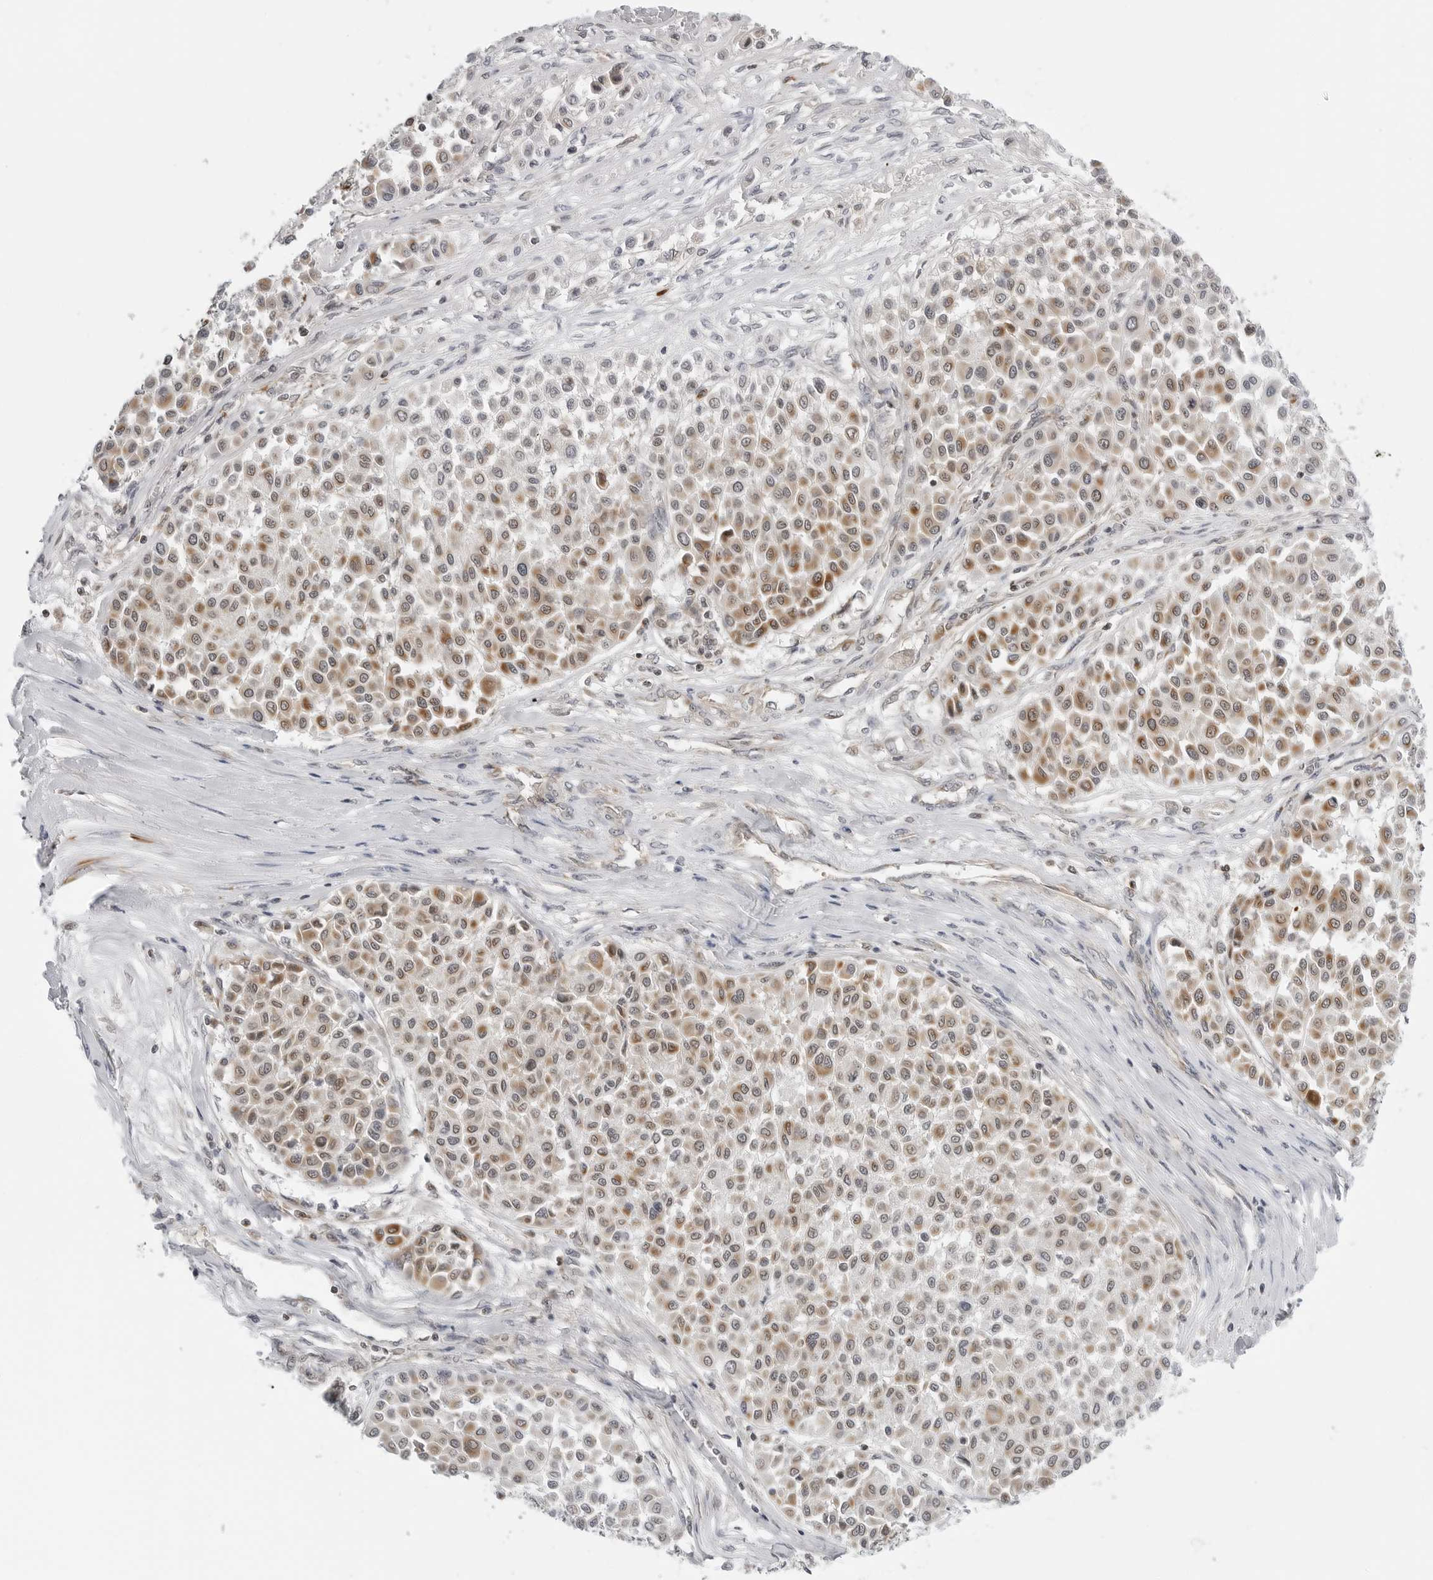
{"staining": {"intensity": "moderate", "quantity": ">75%", "location": "cytoplasmic/membranous"}, "tissue": "melanoma", "cell_type": "Tumor cells", "image_type": "cancer", "snomed": [{"axis": "morphology", "description": "Malignant melanoma, Metastatic site"}, {"axis": "topography", "description": "Soft tissue"}], "caption": "A histopathology image of human melanoma stained for a protein demonstrates moderate cytoplasmic/membranous brown staining in tumor cells.", "gene": "PEX2", "patient": {"sex": "male", "age": 41}}